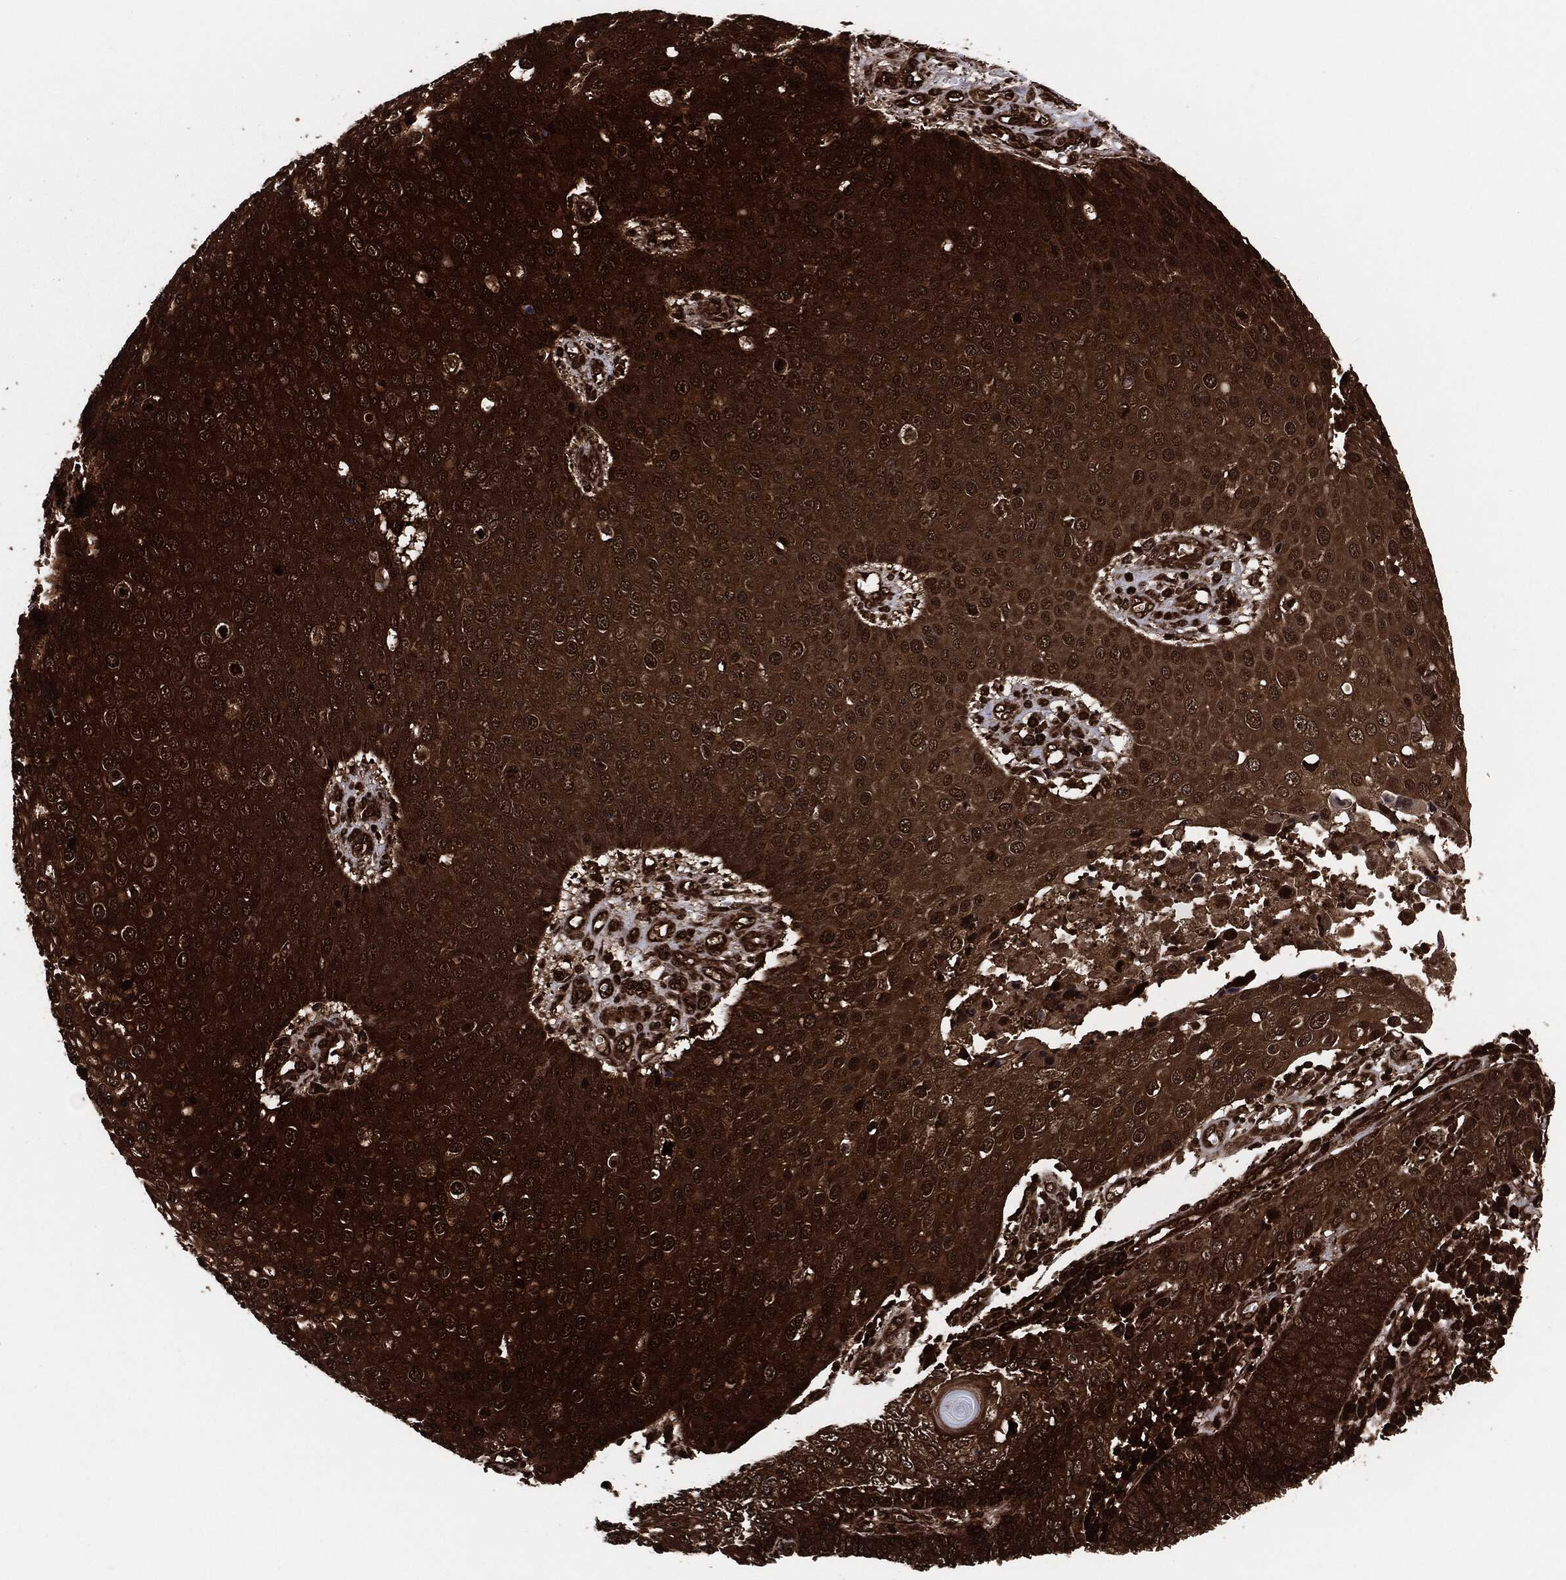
{"staining": {"intensity": "strong", "quantity": ">75%", "location": "cytoplasmic/membranous"}, "tissue": "skin cancer", "cell_type": "Tumor cells", "image_type": "cancer", "snomed": [{"axis": "morphology", "description": "Squamous cell carcinoma, NOS"}, {"axis": "topography", "description": "Skin"}], "caption": "This is an image of immunohistochemistry staining of skin cancer (squamous cell carcinoma), which shows strong expression in the cytoplasmic/membranous of tumor cells.", "gene": "YWHAB", "patient": {"sex": "male", "age": 71}}